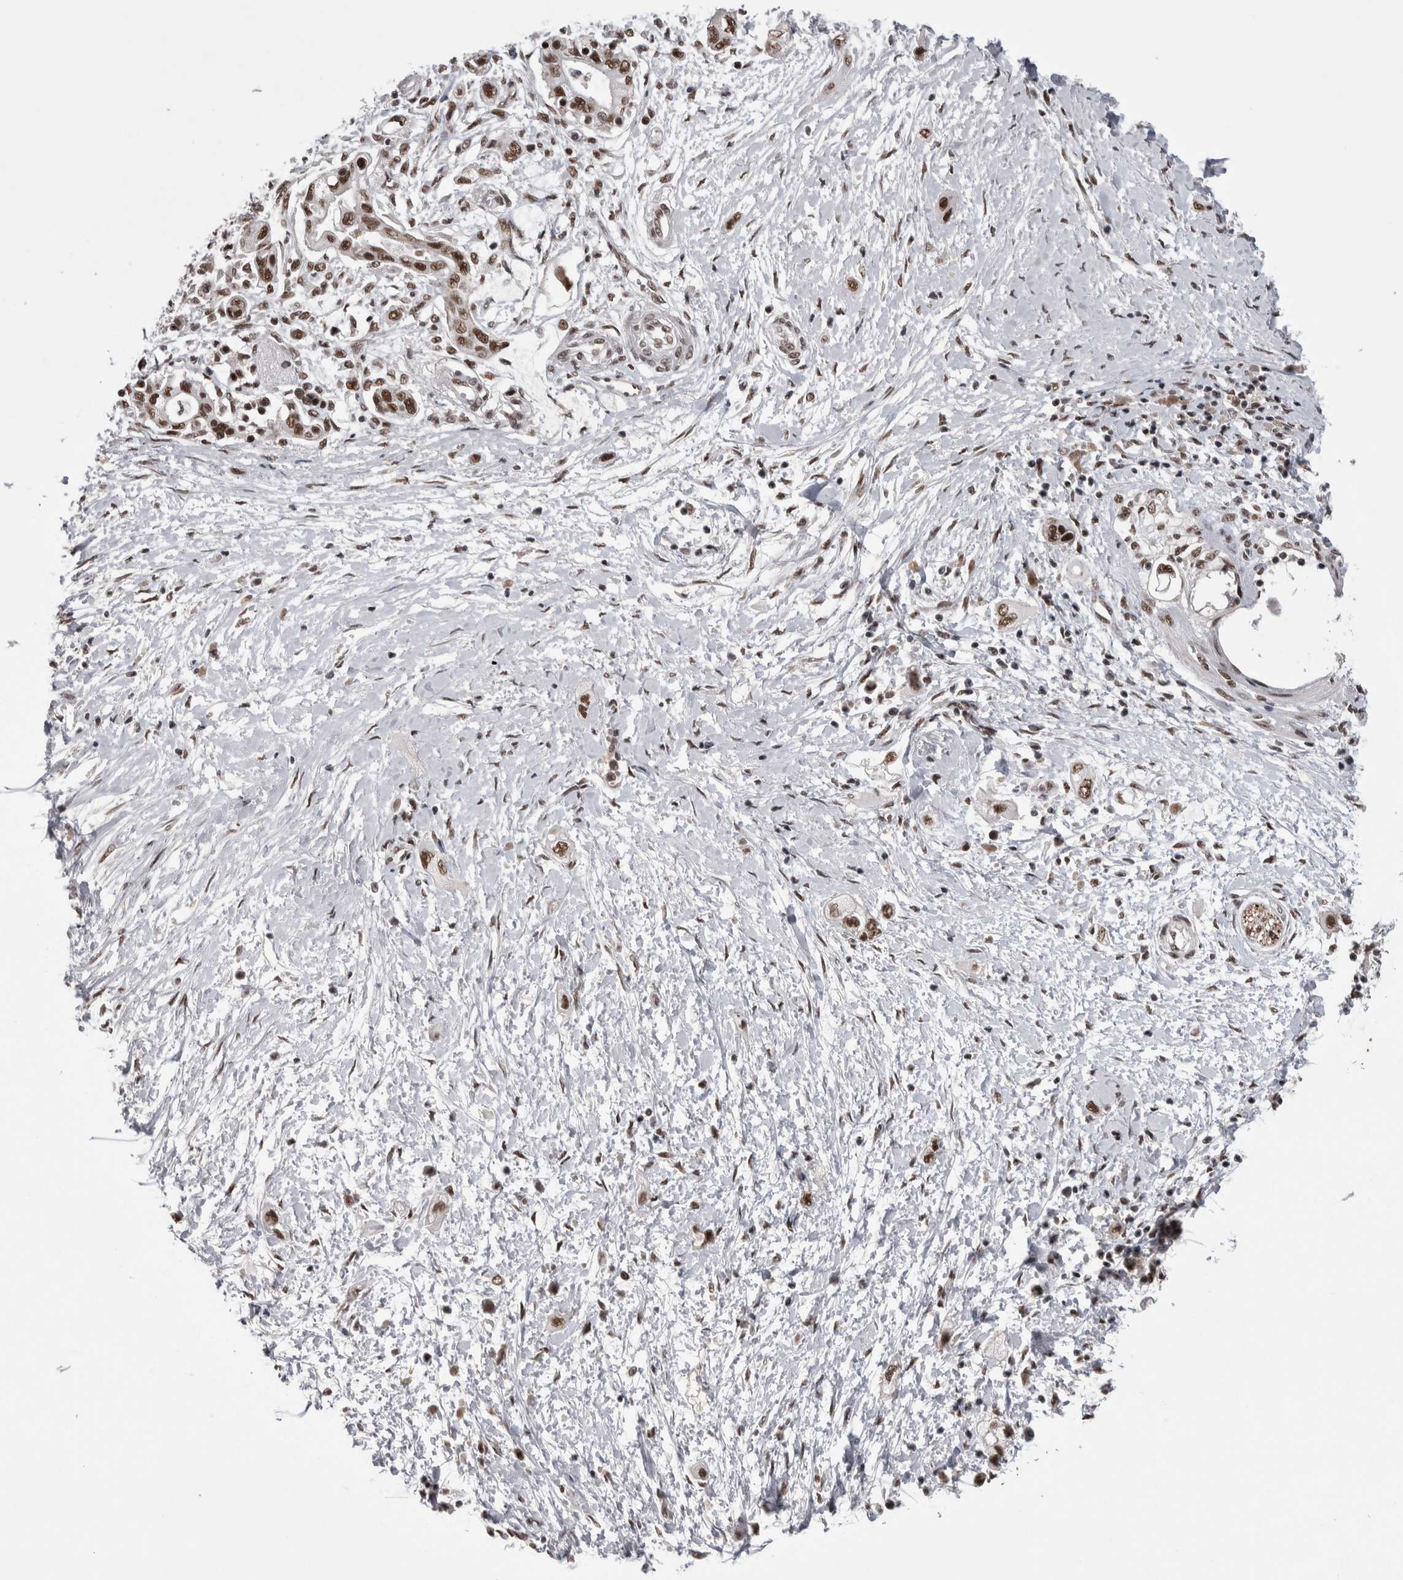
{"staining": {"intensity": "moderate", "quantity": ">75%", "location": "nuclear"}, "tissue": "pancreatic cancer", "cell_type": "Tumor cells", "image_type": "cancer", "snomed": [{"axis": "morphology", "description": "Adenocarcinoma, NOS"}, {"axis": "topography", "description": "Pancreas"}], "caption": "Protein positivity by immunohistochemistry (IHC) shows moderate nuclear staining in about >75% of tumor cells in adenocarcinoma (pancreatic).", "gene": "DMTF1", "patient": {"sex": "male", "age": 59}}